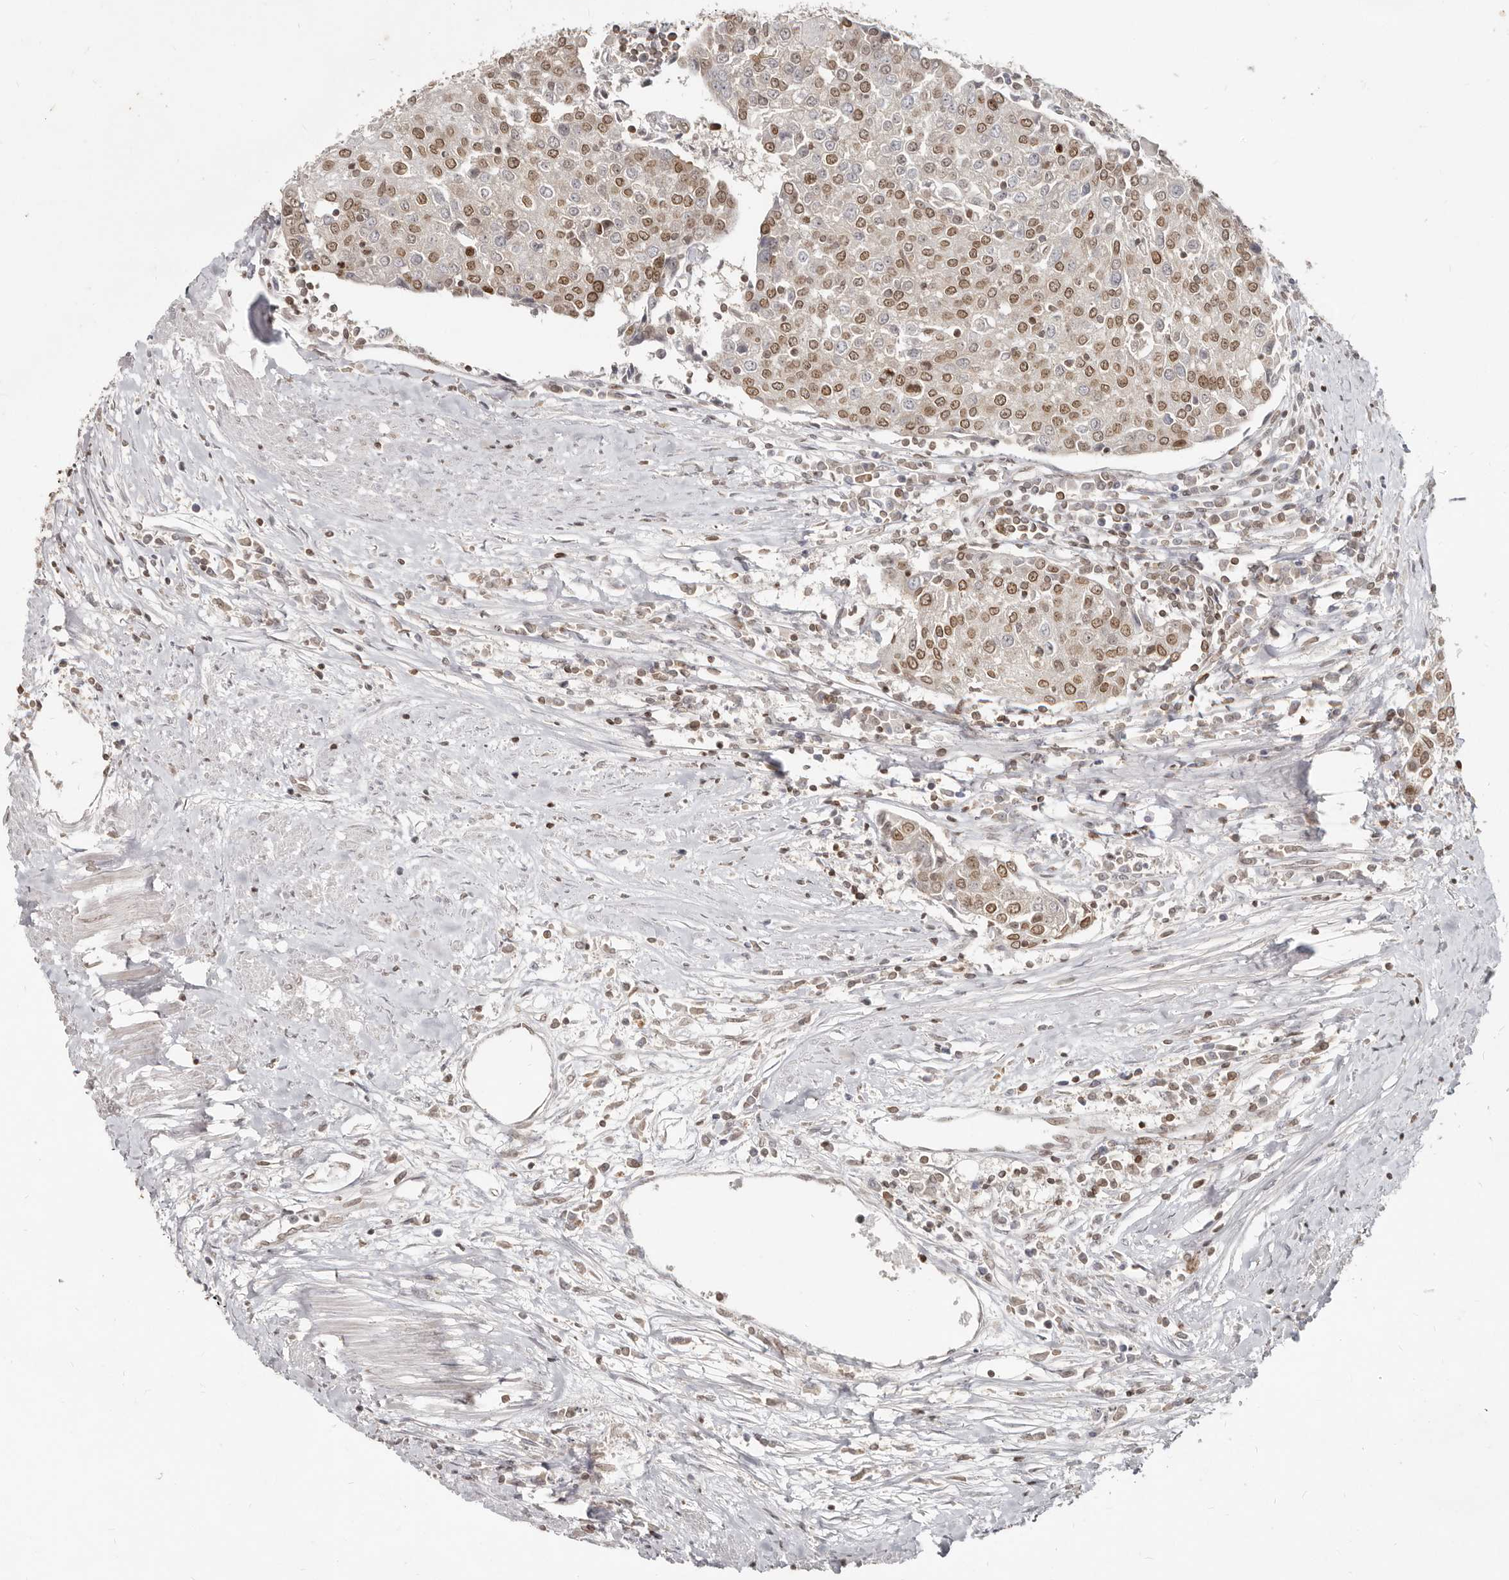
{"staining": {"intensity": "moderate", "quantity": ">75%", "location": "cytoplasmic/membranous,nuclear"}, "tissue": "urothelial cancer", "cell_type": "Tumor cells", "image_type": "cancer", "snomed": [{"axis": "morphology", "description": "Urothelial carcinoma, High grade"}, {"axis": "topography", "description": "Urinary bladder"}], "caption": "Urothelial cancer stained with DAB (3,3'-diaminobenzidine) immunohistochemistry (IHC) exhibits medium levels of moderate cytoplasmic/membranous and nuclear staining in approximately >75% of tumor cells.", "gene": "NUP153", "patient": {"sex": "female", "age": 85}}